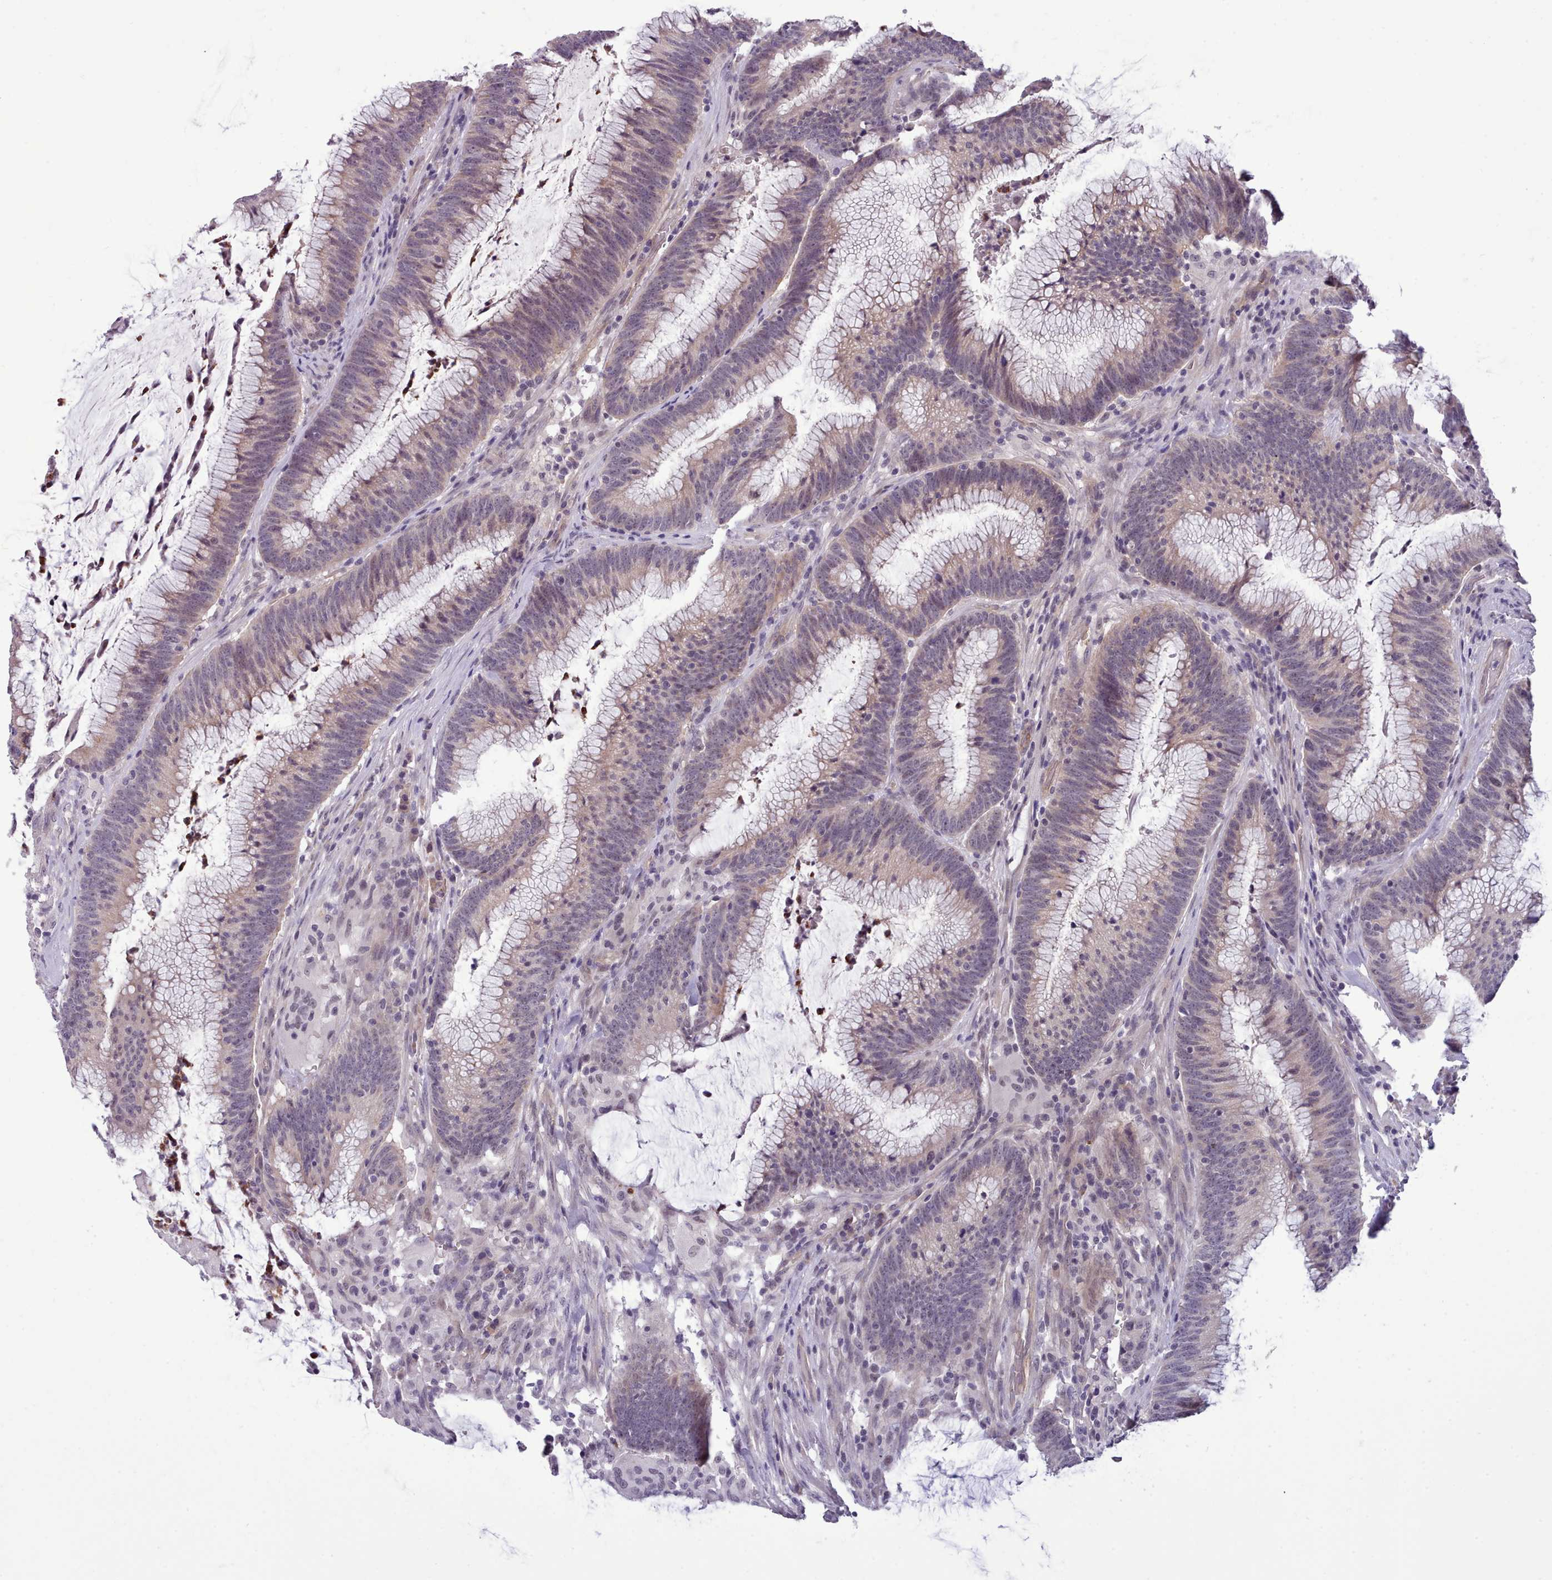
{"staining": {"intensity": "weak", "quantity": "25%-75%", "location": "cytoplasmic/membranous"}, "tissue": "colorectal cancer", "cell_type": "Tumor cells", "image_type": "cancer", "snomed": [{"axis": "morphology", "description": "Adenocarcinoma, NOS"}, {"axis": "topography", "description": "Rectum"}], "caption": "Tumor cells show low levels of weak cytoplasmic/membranous positivity in approximately 25%-75% of cells in adenocarcinoma (colorectal). The protein is shown in brown color, while the nuclei are stained blue.", "gene": "KCTD16", "patient": {"sex": "female", "age": 77}}